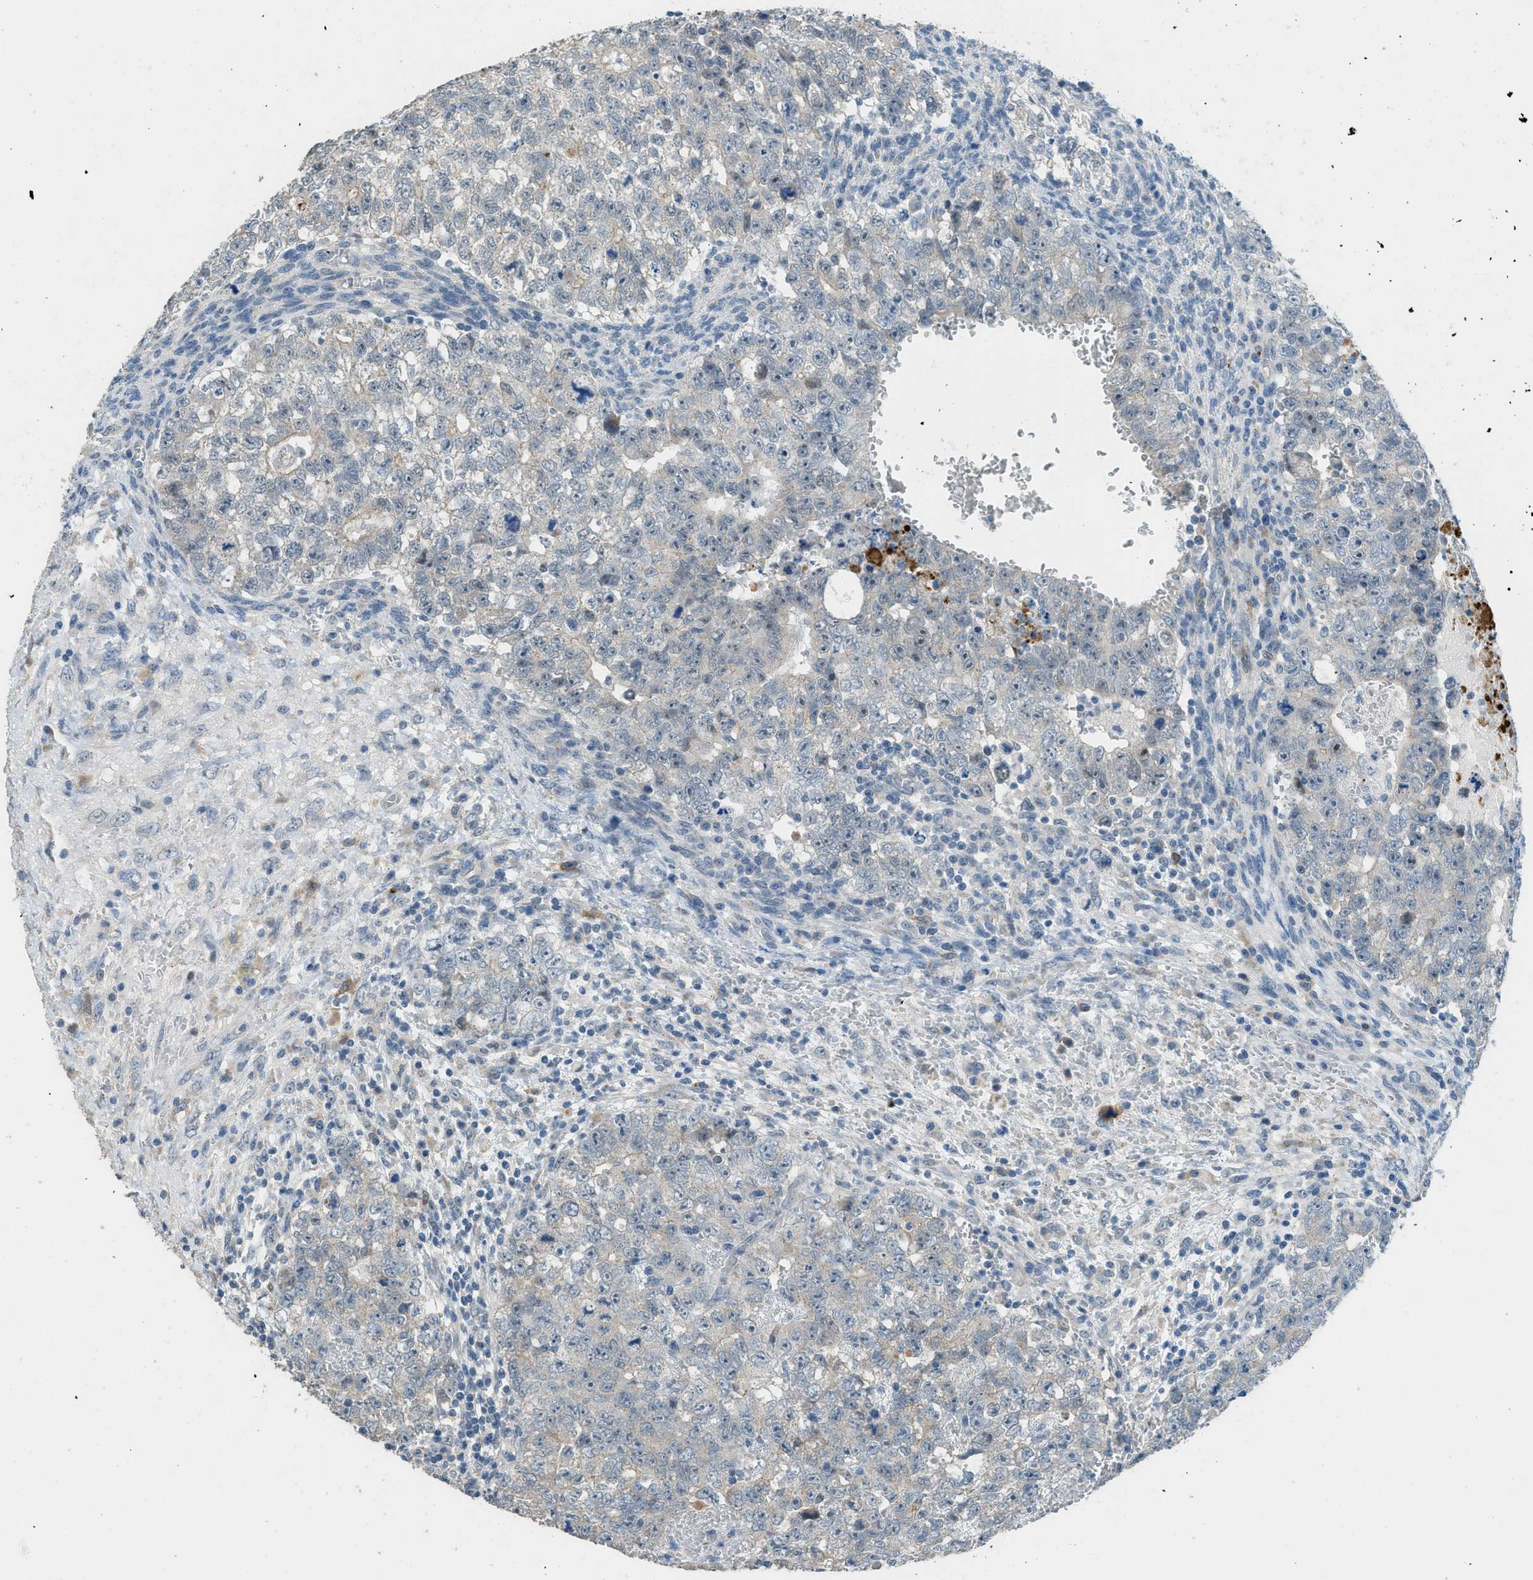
{"staining": {"intensity": "negative", "quantity": "none", "location": "none"}, "tissue": "testis cancer", "cell_type": "Tumor cells", "image_type": "cancer", "snomed": [{"axis": "morphology", "description": "Seminoma, NOS"}, {"axis": "morphology", "description": "Carcinoma, Embryonal, NOS"}, {"axis": "topography", "description": "Testis"}], "caption": "Protein analysis of seminoma (testis) displays no significant positivity in tumor cells.", "gene": "TIMD4", "patient": {"sex": "male", "age": 38}}